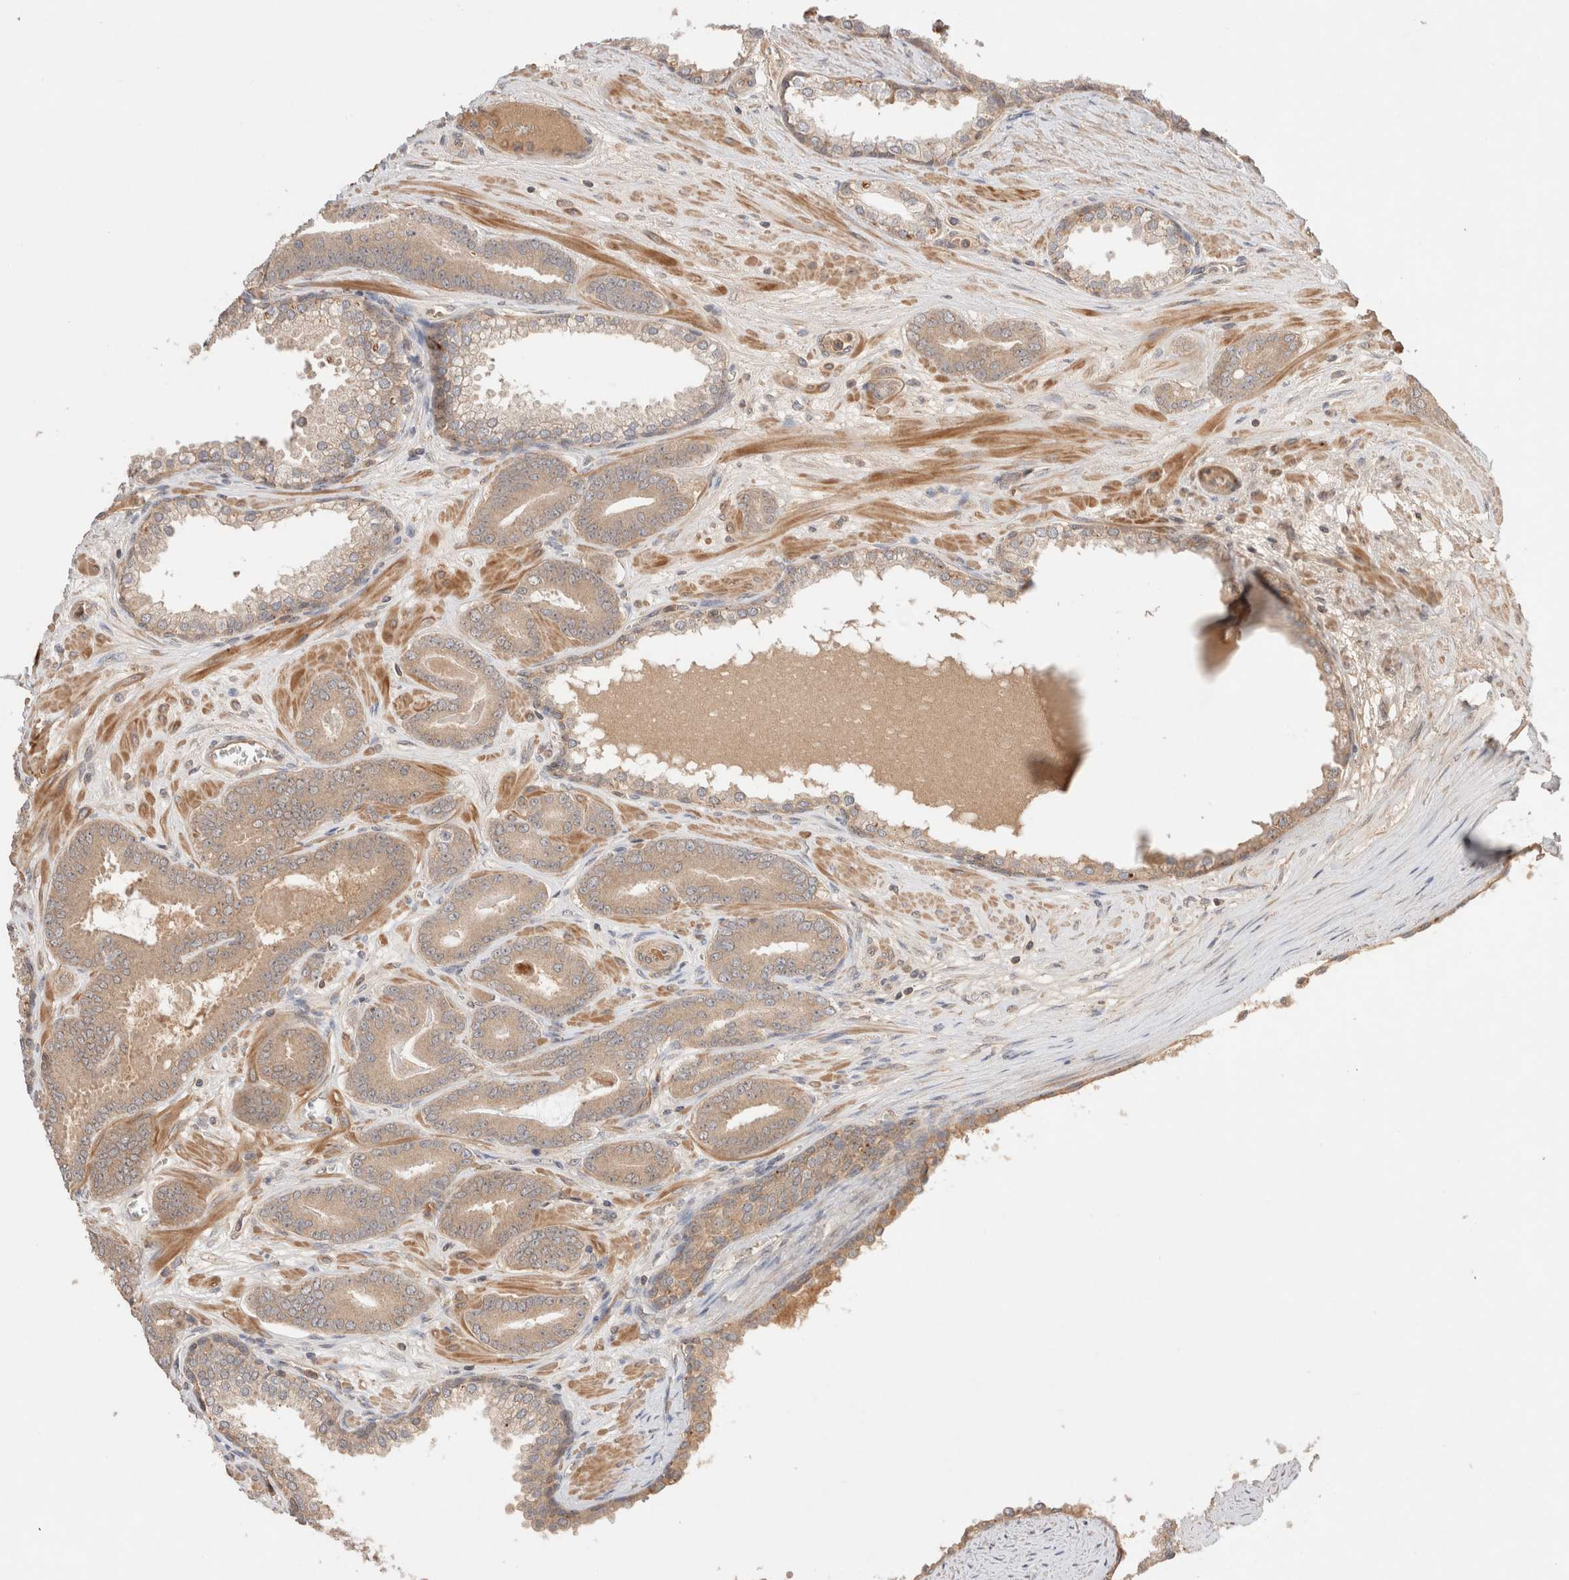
{"staining": {"intensity": "weak", "quantity": ">75%", "location": "cytoplasmic/membranous"}, "tissue": "prostate cancer", "cell_type": "Tumor cells", "image_type": "cancer", "snomed": [{"axis": "morphology", "description": "Adenocarcinoma, Low grade"}, {"axis": "topography", "description": "Prostate"}], "caption": "This image reveals adenocarcinoma (low-grade) (prostate) stained with immunohistochemistry (IHC) to label a protein in brown. The cytoplasmic/membranous of tumor cells show weak positivity for the protein. Nuclei are counter-stained blue.", "gene": "CARNMT1", "patient": {"sex": "male", "age": 62}}